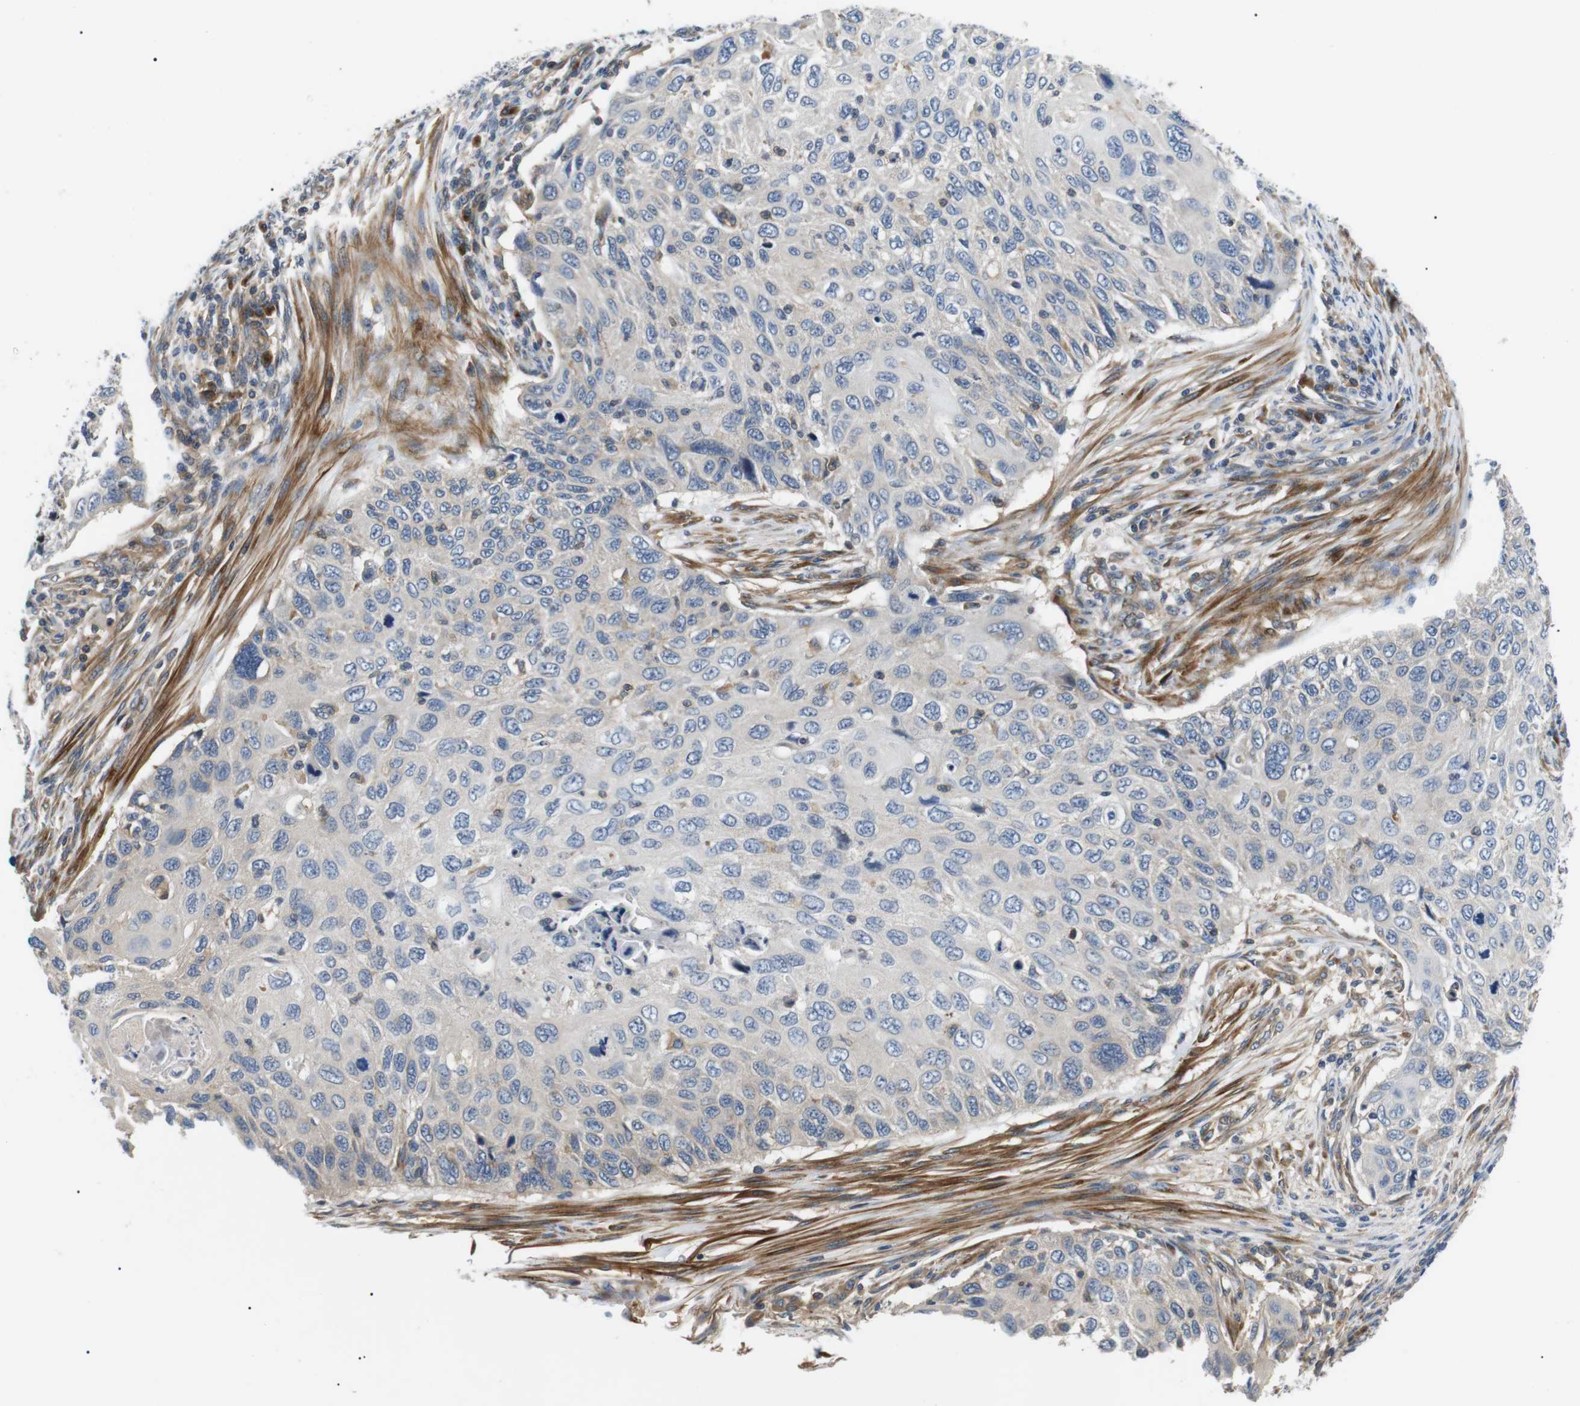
{"staining": {"intensity": "negative", "quantity": "none", "location": "none"}, "tissue": "cervical cancer", "cell_type": "Tumor cells", "image_type": "cancer", "snomed": [{"axis": "morphology", "description": "Squamous cell carcinoma, NOS"}, {"axis": "topography", "description": "Cervix"}], "caption": "Tumor cells show no significant positivity in squamous cell carcinoma (cervical).", "gene": "DIPK1A", "patient": {"sex": "female", "age": 70}}